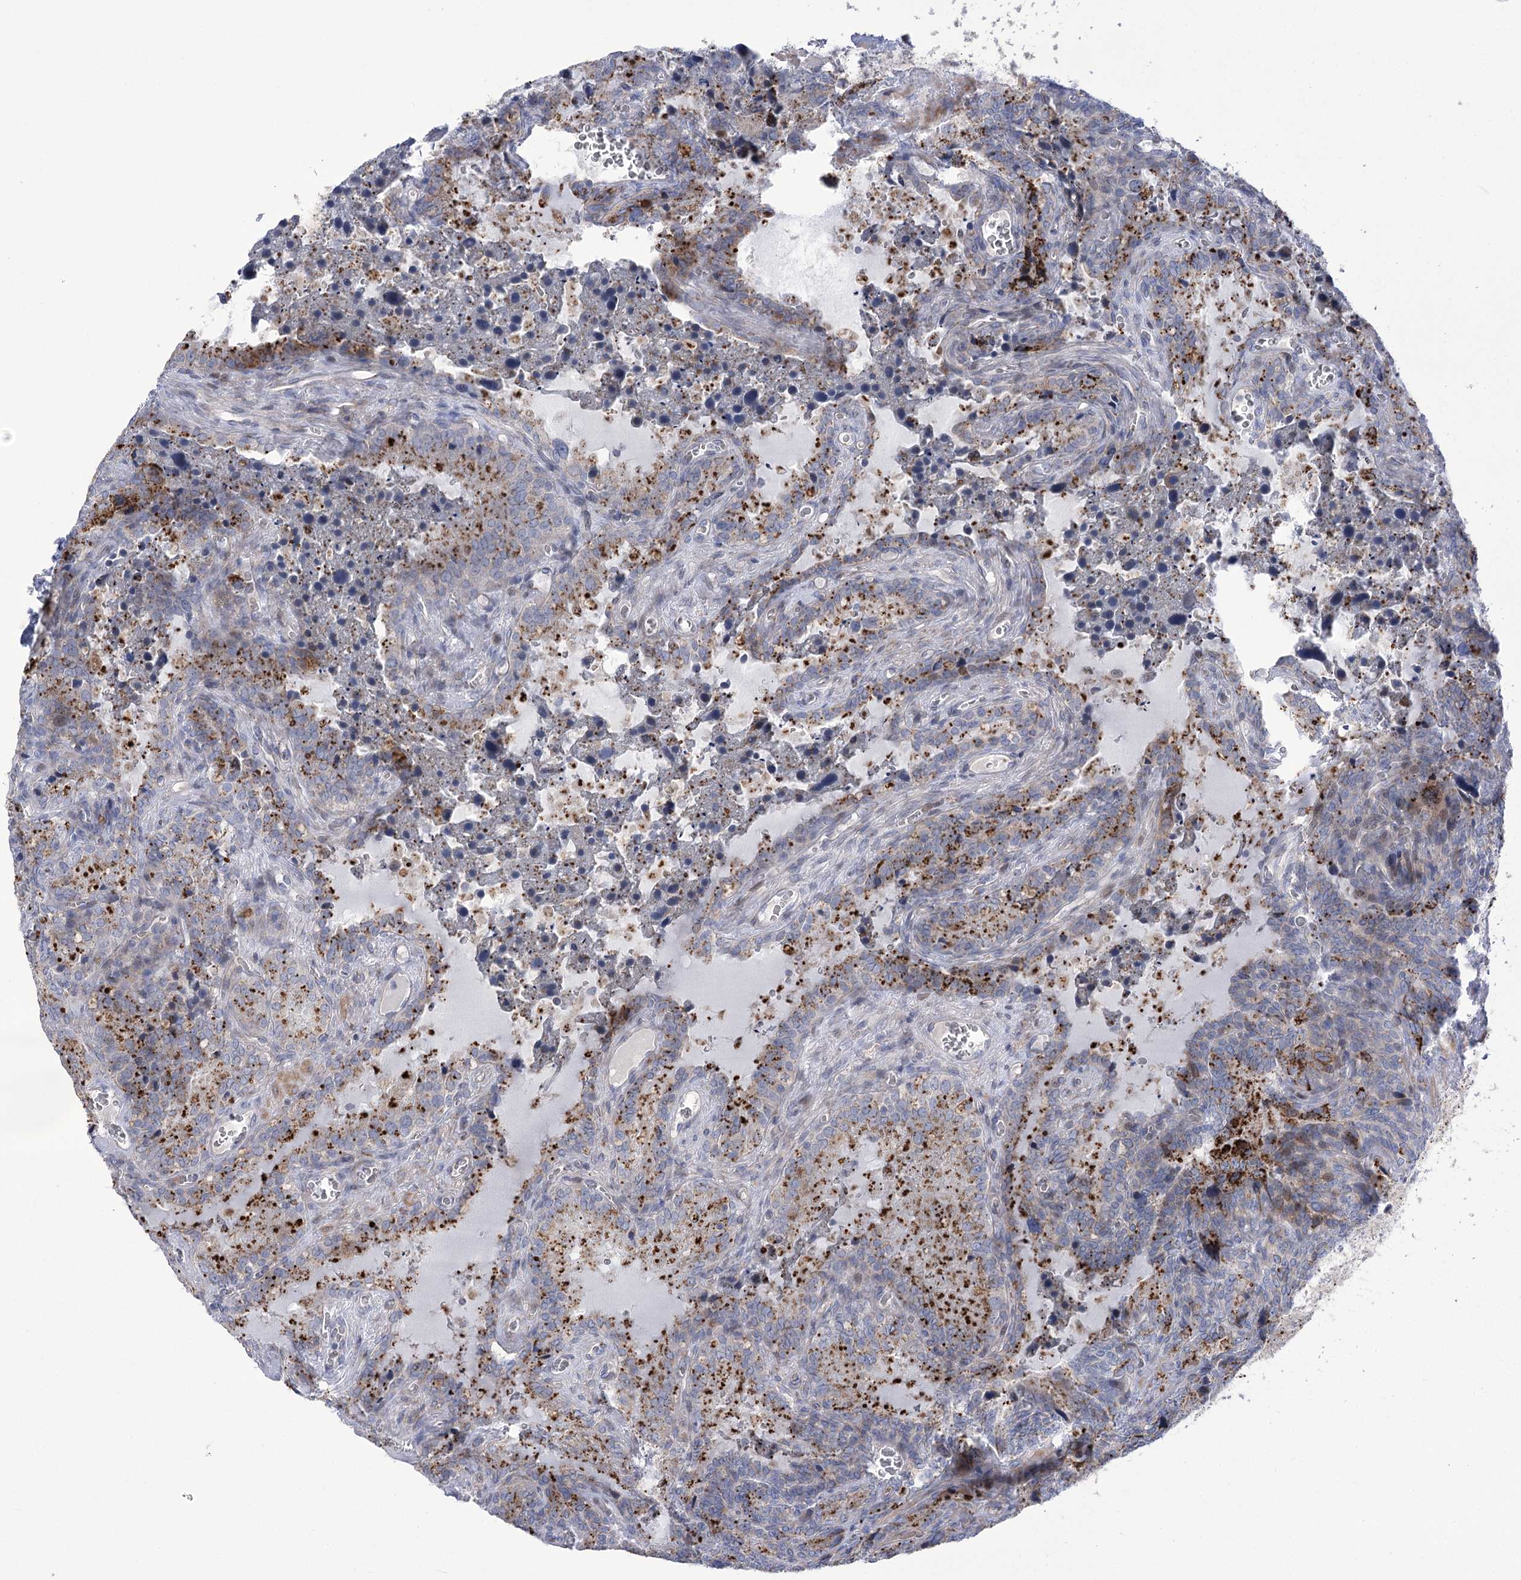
{"staining": {"intensity": "moderate", "quantity": "25%-75%", "location": "cytoplasmic/membranous"}, "tissue": "seminal vesicle", "cell_type": "Glandular cells", "image_type": "normal", "snomed": [{"axis": "morphology", "description": "Normal tissue, NOS"}, {"axis": "topography", "description": "Seminal veicle"}], "caption": "This histopathology image exhibits IHC staining of benign human seminal vesicle, with medium moderate cytoplasmic/membranous positivity in about 25%-75% of glandular cells.", "gene": "NME7", "patient": {"sex": "male", "age": 62}}